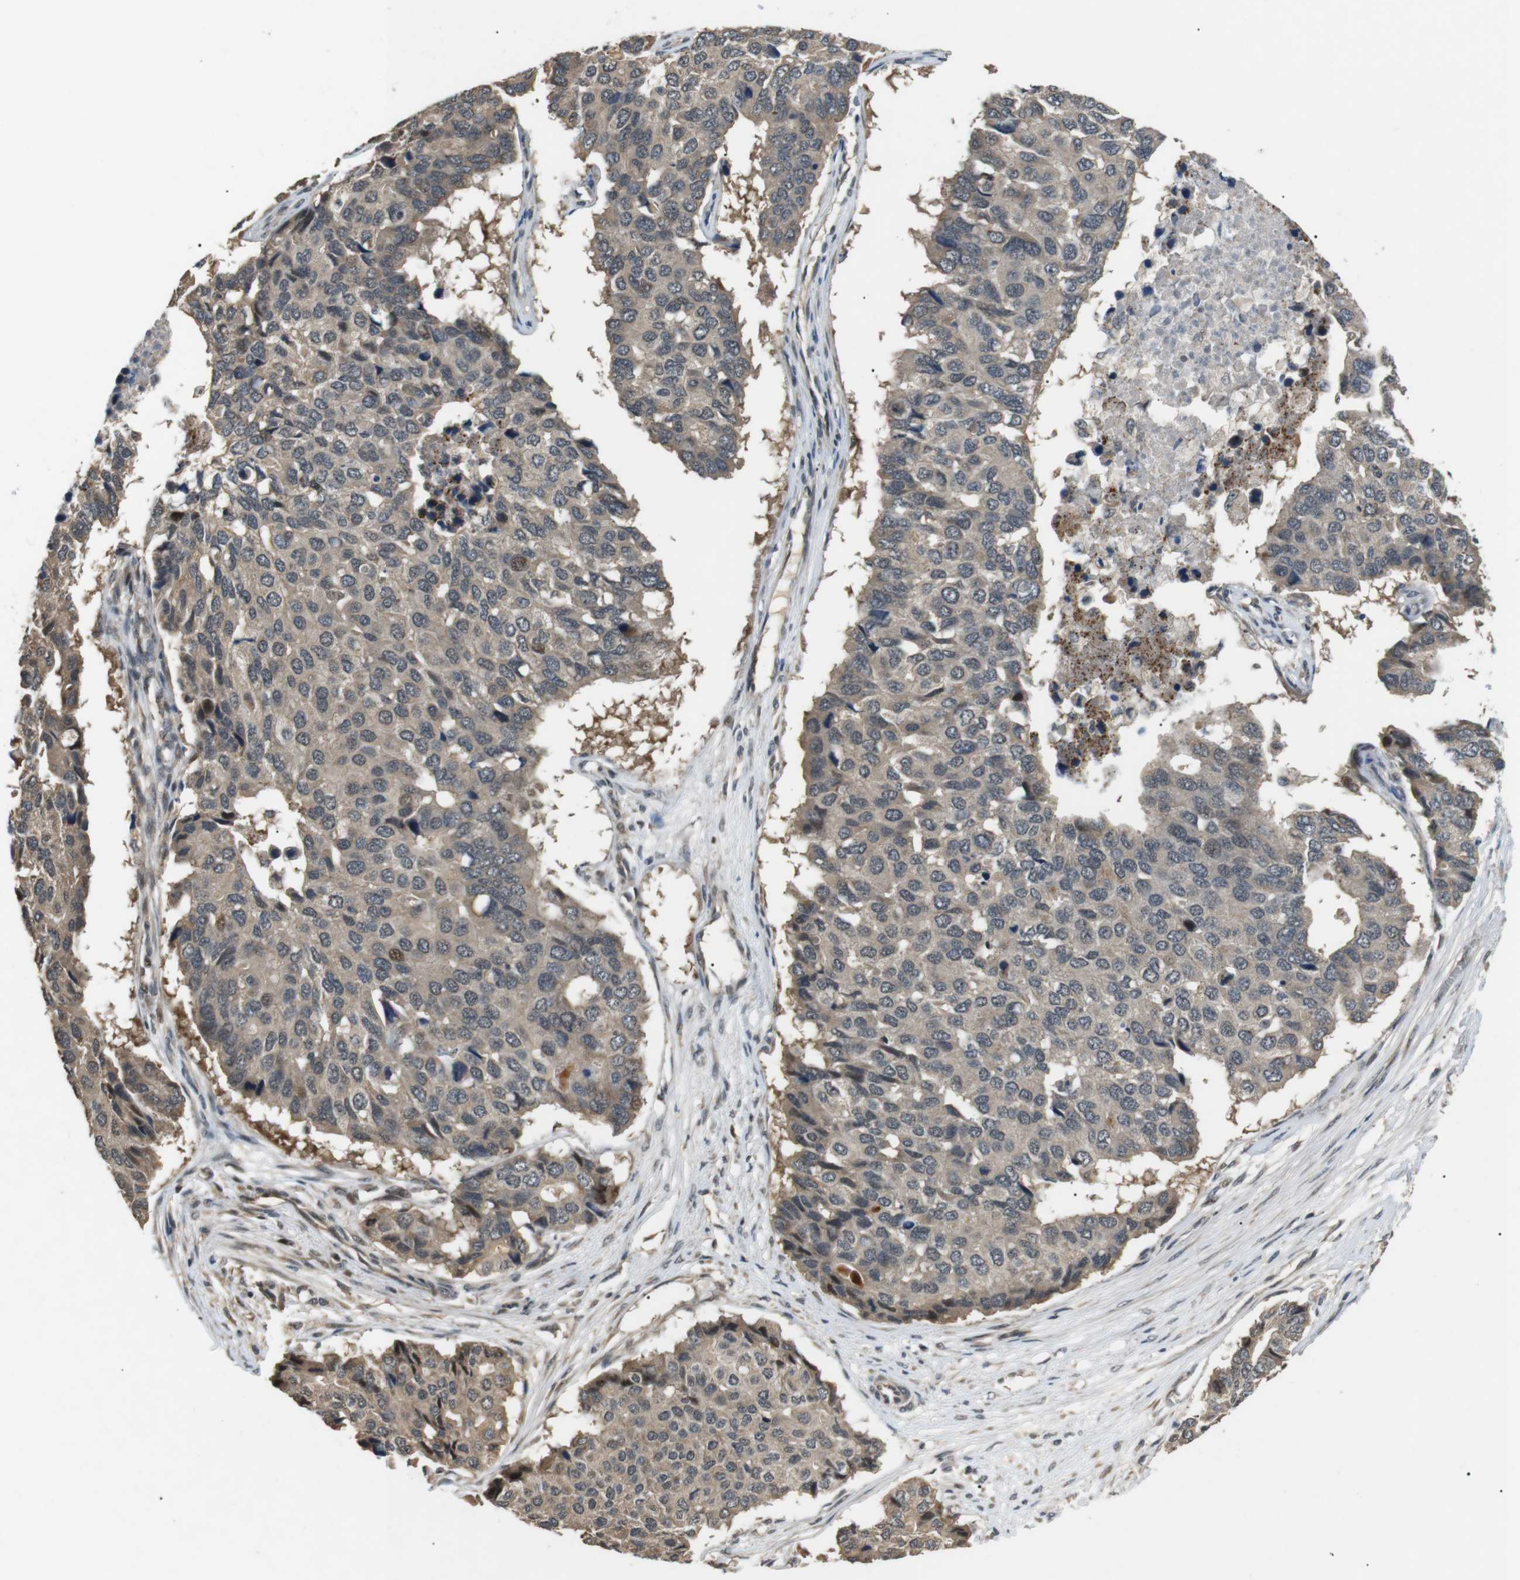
{"staining": {"intensity": "weak", "quantity": ">75%", "location": "cytoplasmic/membranous"}, "tissue": "pancreatic cancer", "cell_type": "Tumor cells", "image_type": "cancer", "snomed": [{"axis": "morphology", "description": "Adenocarcinoma, NOS"}, {"axis": "topography", "description": "Pancreas"}], "caption": "Brown immunohistochemical staining in pancreatic cancer exhibits weak cytoplasmic/membranous expression in approximately >75% of tumor cells.", "gene": "HSPA13", "patient": {"sex": "male", "age": 50}}